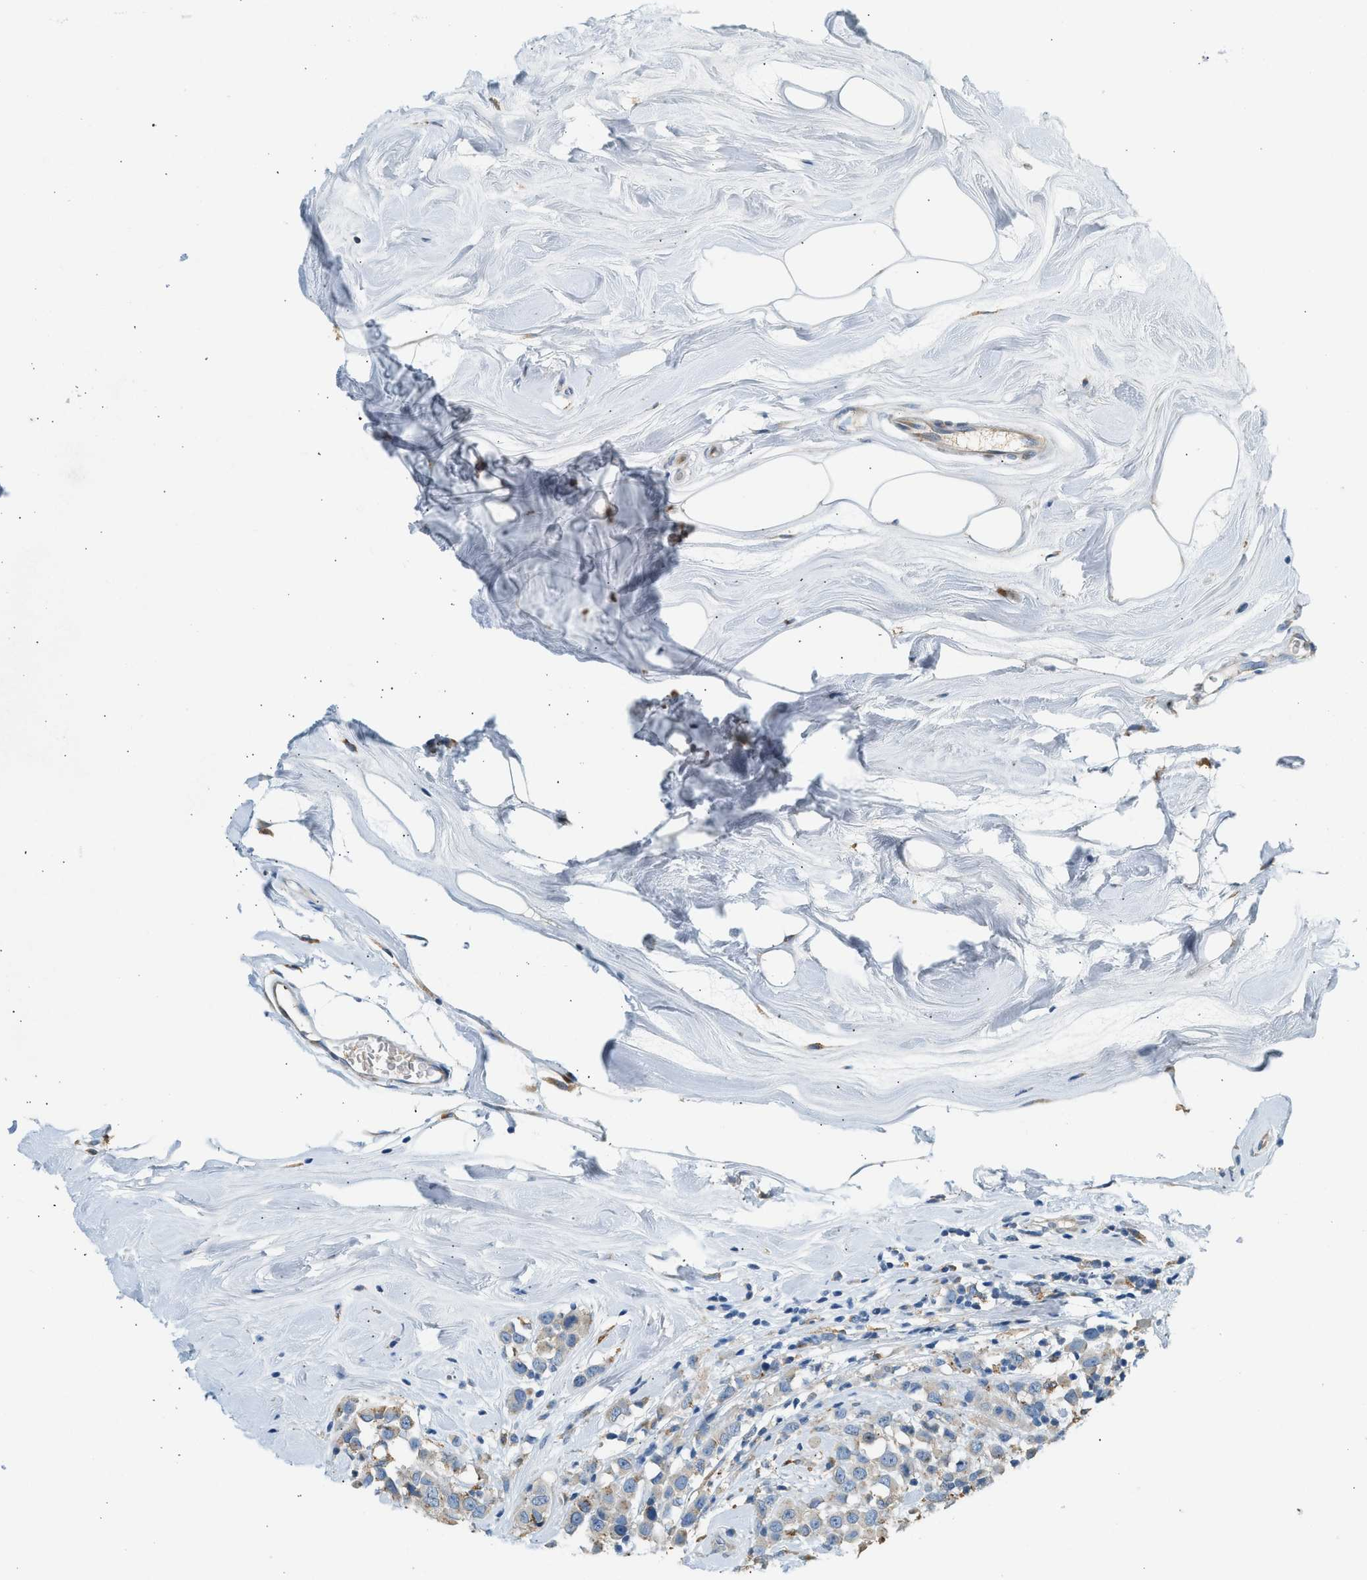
{"staining": {"intensity": "weak", "quantity": "25%-75%", "location": "cytoplasmic/membranous"}, "tissue": "breast cancer", "cell_type": "Tumor cells", "image_type": "cancer", "snomed": [{"axis": "morphology", "description": "Duct carcinoma"}, {"axis": "topography", "description": "Breast"}], "caption": "A high-resolution image shows immunohistochemistry (IHC) staining of breast intraductal carcinoma, which reveals weak cytoplasmic/membranous staining in approximately 25%-75% of tumor cells. Ihc stains the protein of interest in brown and the nuclei are stained blue.", "gene": "CTSB", "patient": {"sex": "female", "age": 61}}